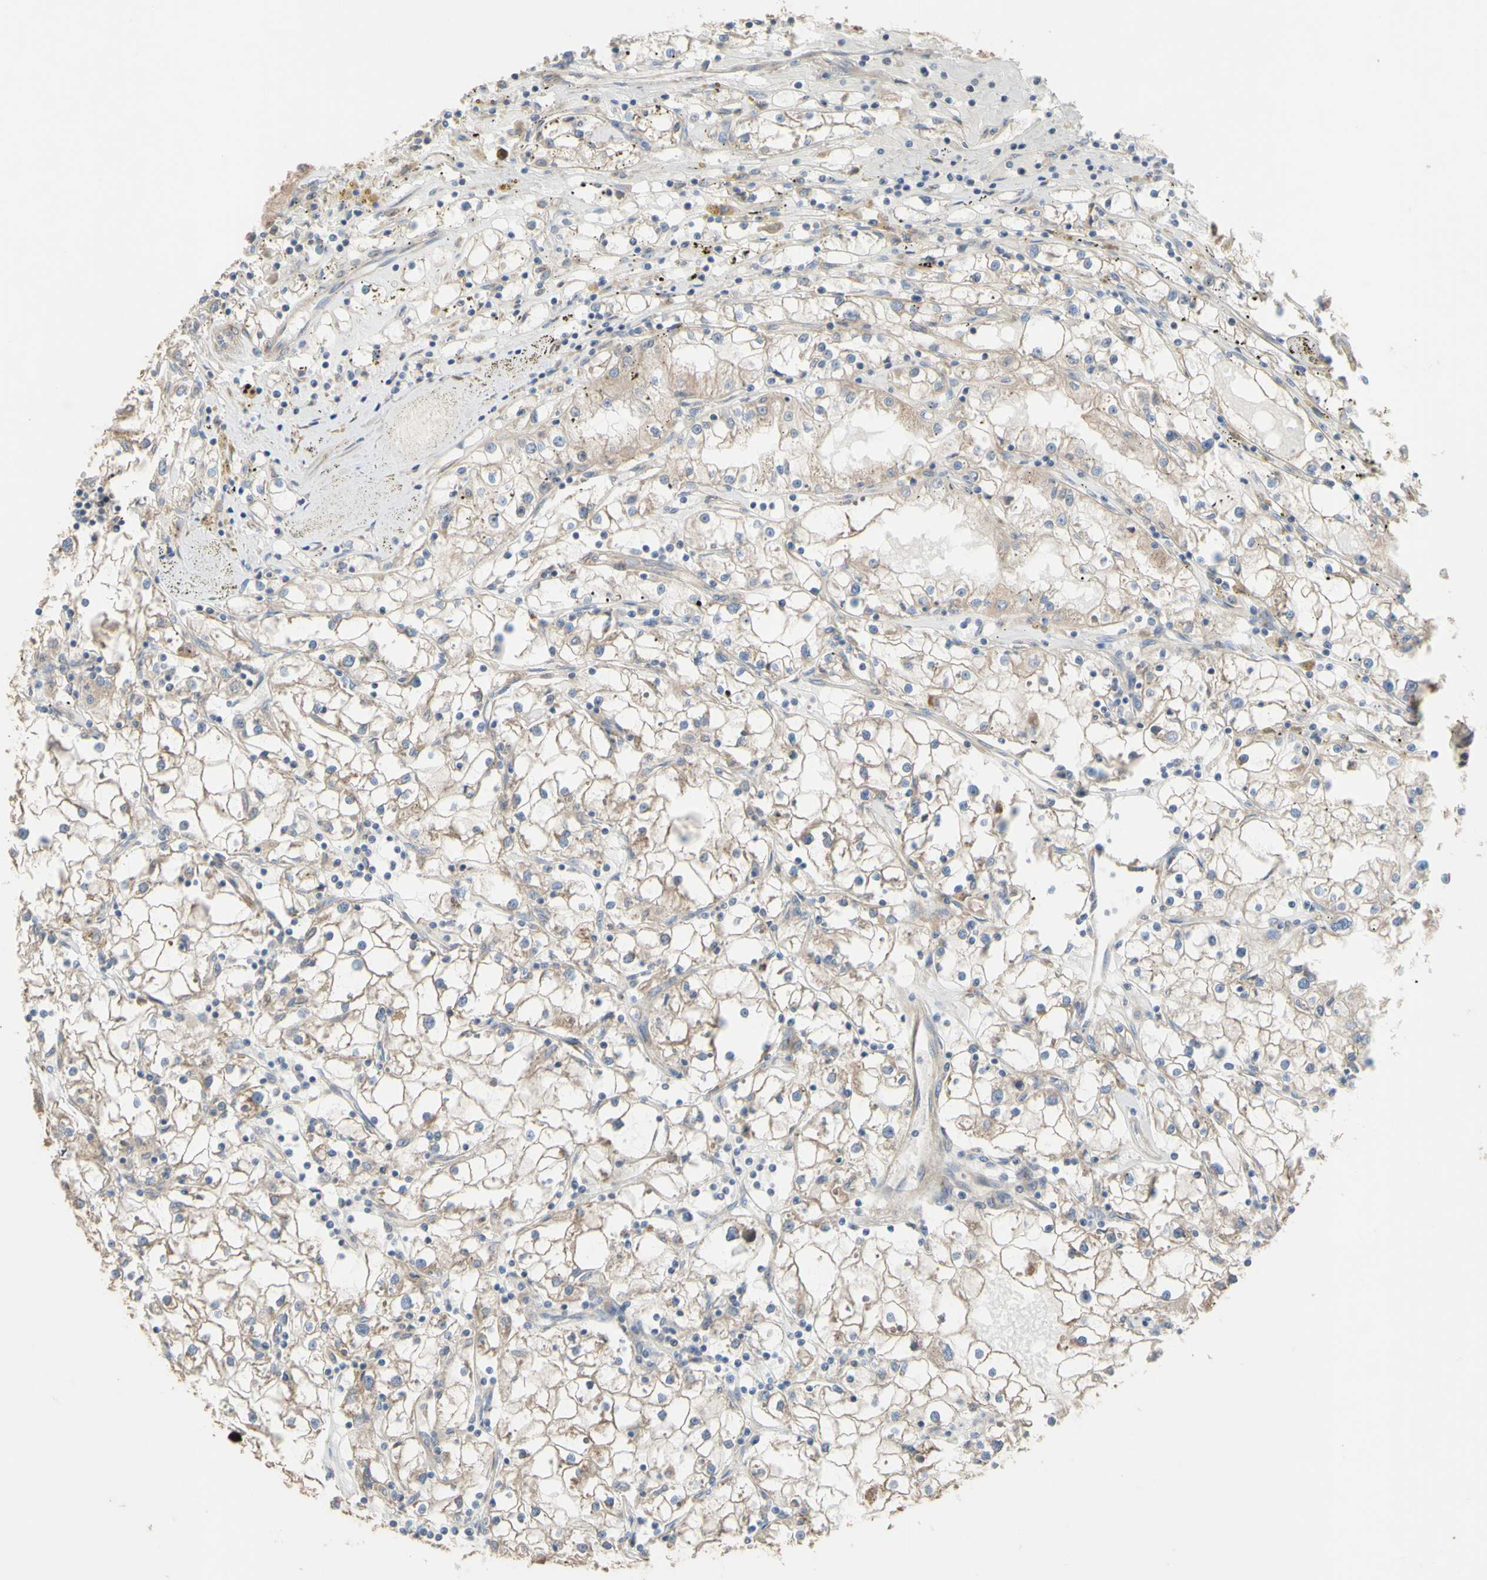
{"staining": {"intensity": "moderate", "quantity": ">75%", "location": "cytoplasmic/membranous"}, "tissue": "renal cancer", "cell_type": "Tumor cells", "image_type": "cancer", "snomed": [{"axis": "morphology", "description": "Adenocarcinoma, NOS"}, {"axis": "topography", "description": "Kidney"}], "caption": "The histopathology image demonstrates a brown stain indicating the presence of a protein in the cytoplasmic/membranous of tumor cells in adenocarcinoma (renal). (DAB IHC, brown staining for protein, blue staining for nuclei).", "gene": "NECTIN3", "patient": {"sex": "male", "age": 56}}